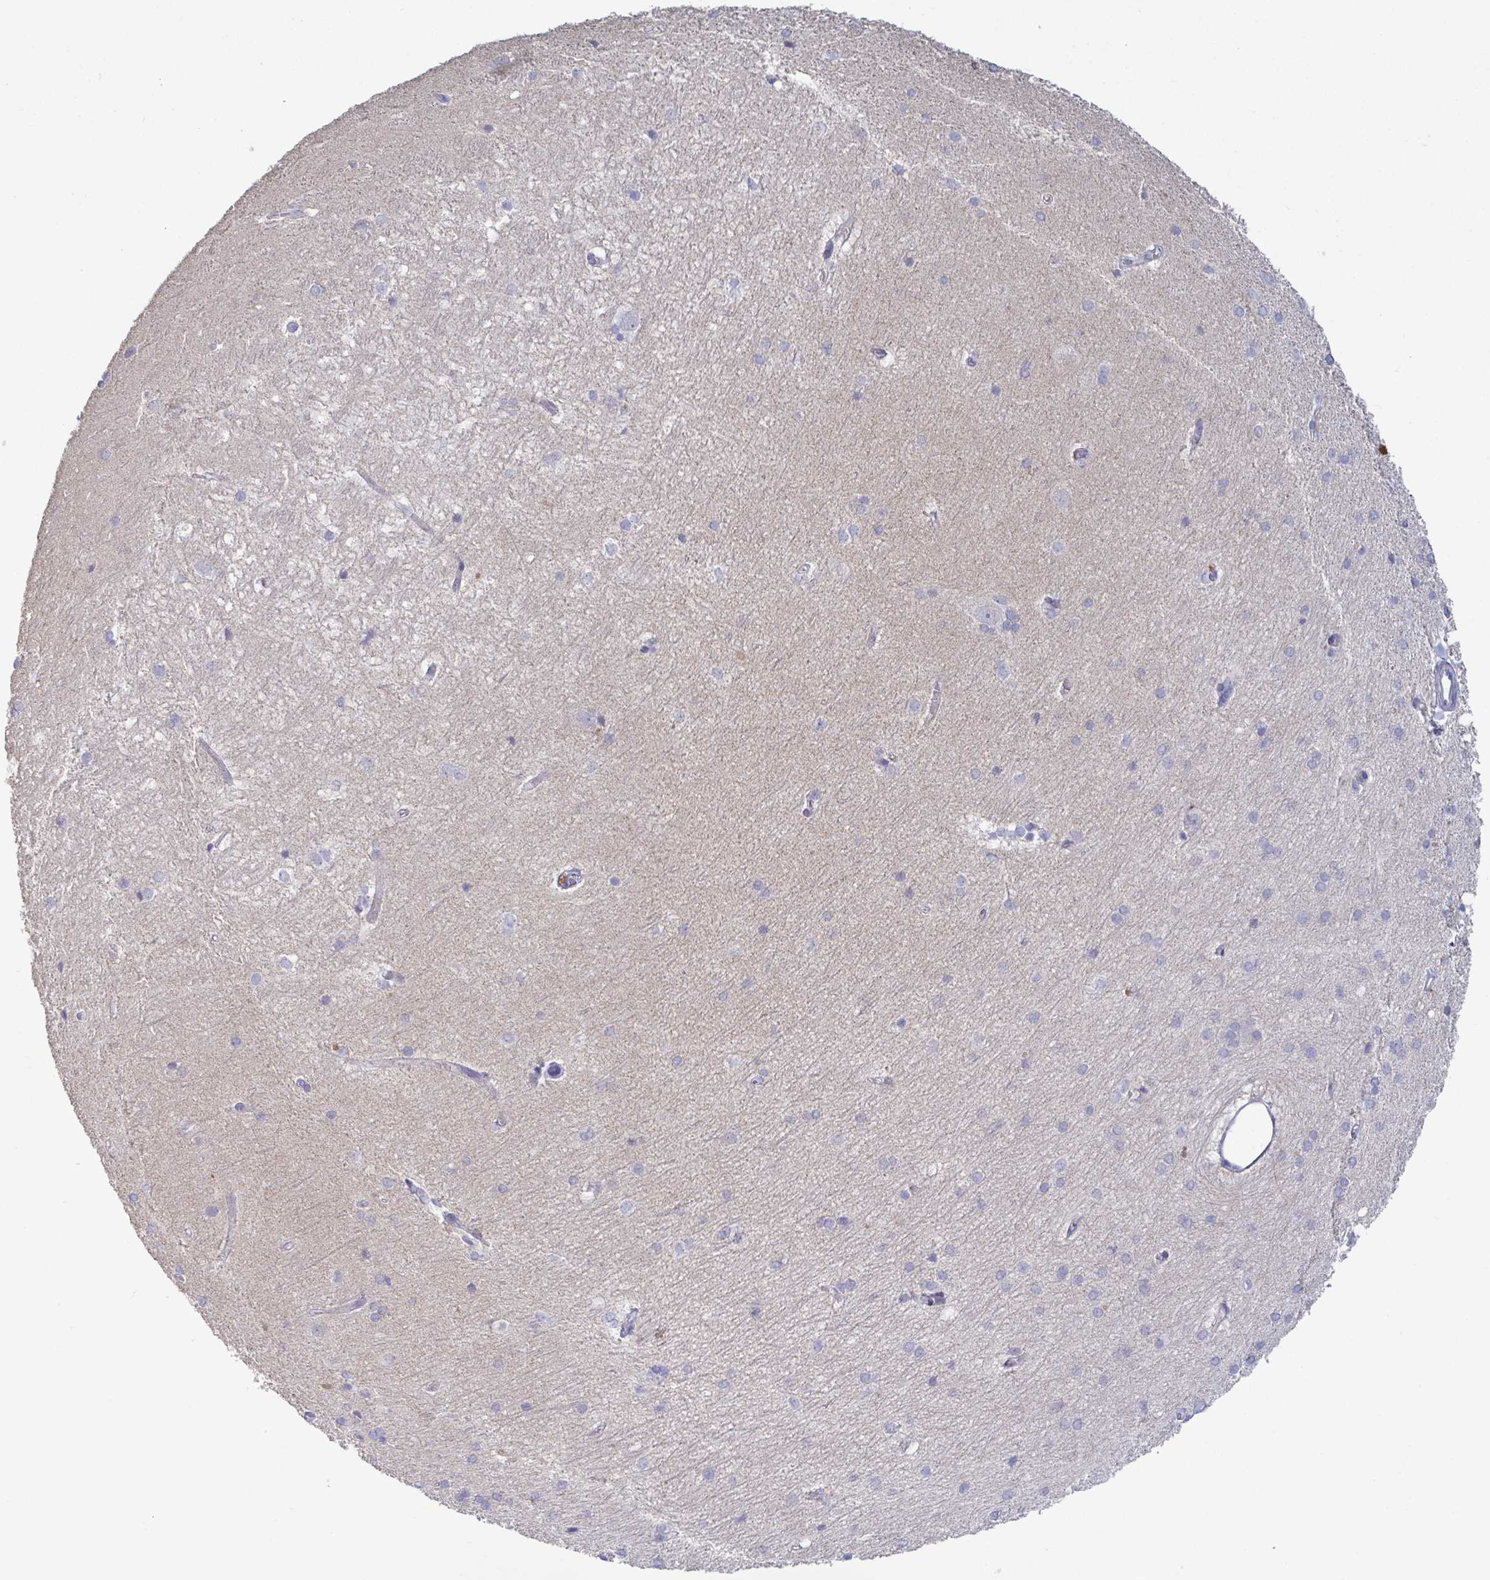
{"staining": {"intensity": "negative", "quantity": "none", "location": "none"}, "tissue": "hippocampus", "cell_type": "Glial cells", "image_type": "normal", "snomed": [{"axis": "morphology", "description": "Normal tissue, NOS"}, {"axis": "topography", "description": "Cerebral cortex"}, {"axis": "topography", "description": "Hippocampus"}], "caption": "Hippocampus stained for a protein using immunohistochemistry demonstrates no expression glial cells.", "gene": "GALNT13", "patient": {"sex": "female", "age": 19}}